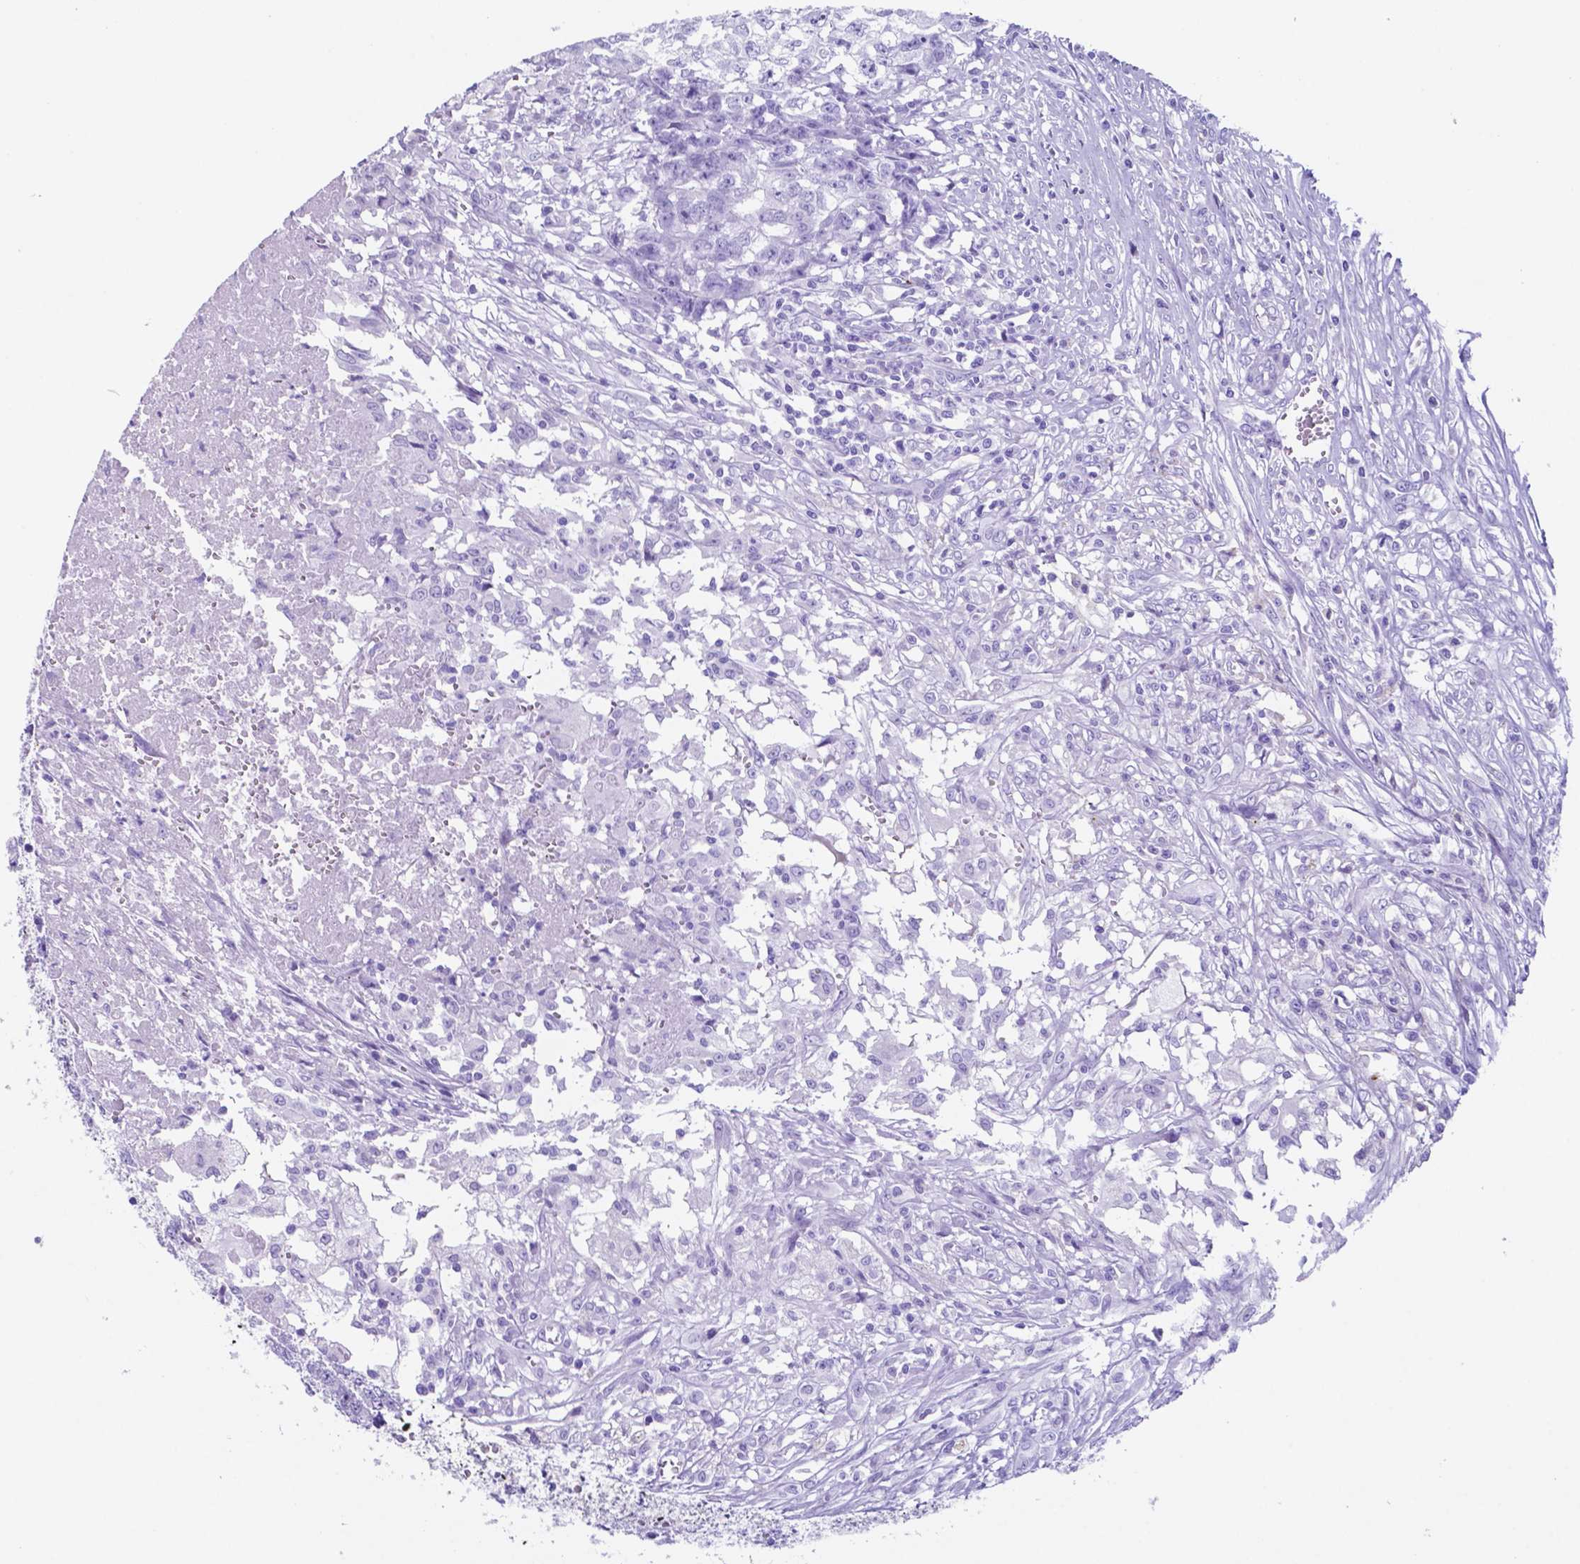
{"staining": {"intensity": "negative", "quantity": "none", "location": "none"}, "tissue": "testis cancer", "cell_type": "Tumor cells", "image_type": "cancer", "snomed": [{"axis": "morphology", "description": "Carcinoma, Embryonal, NOS"}, {"axis": "morphology", "description": "Teratoma, malignant, NOS"}, {"axis": "topography", "description": "Testis"}], "caption": "Histopathology image shows no significant protein positivity in tumor cells of testis cancer (embryonal carcinoma).", "gene": "DNAAF8", "patient": {"sex": "male", "age": 24}}